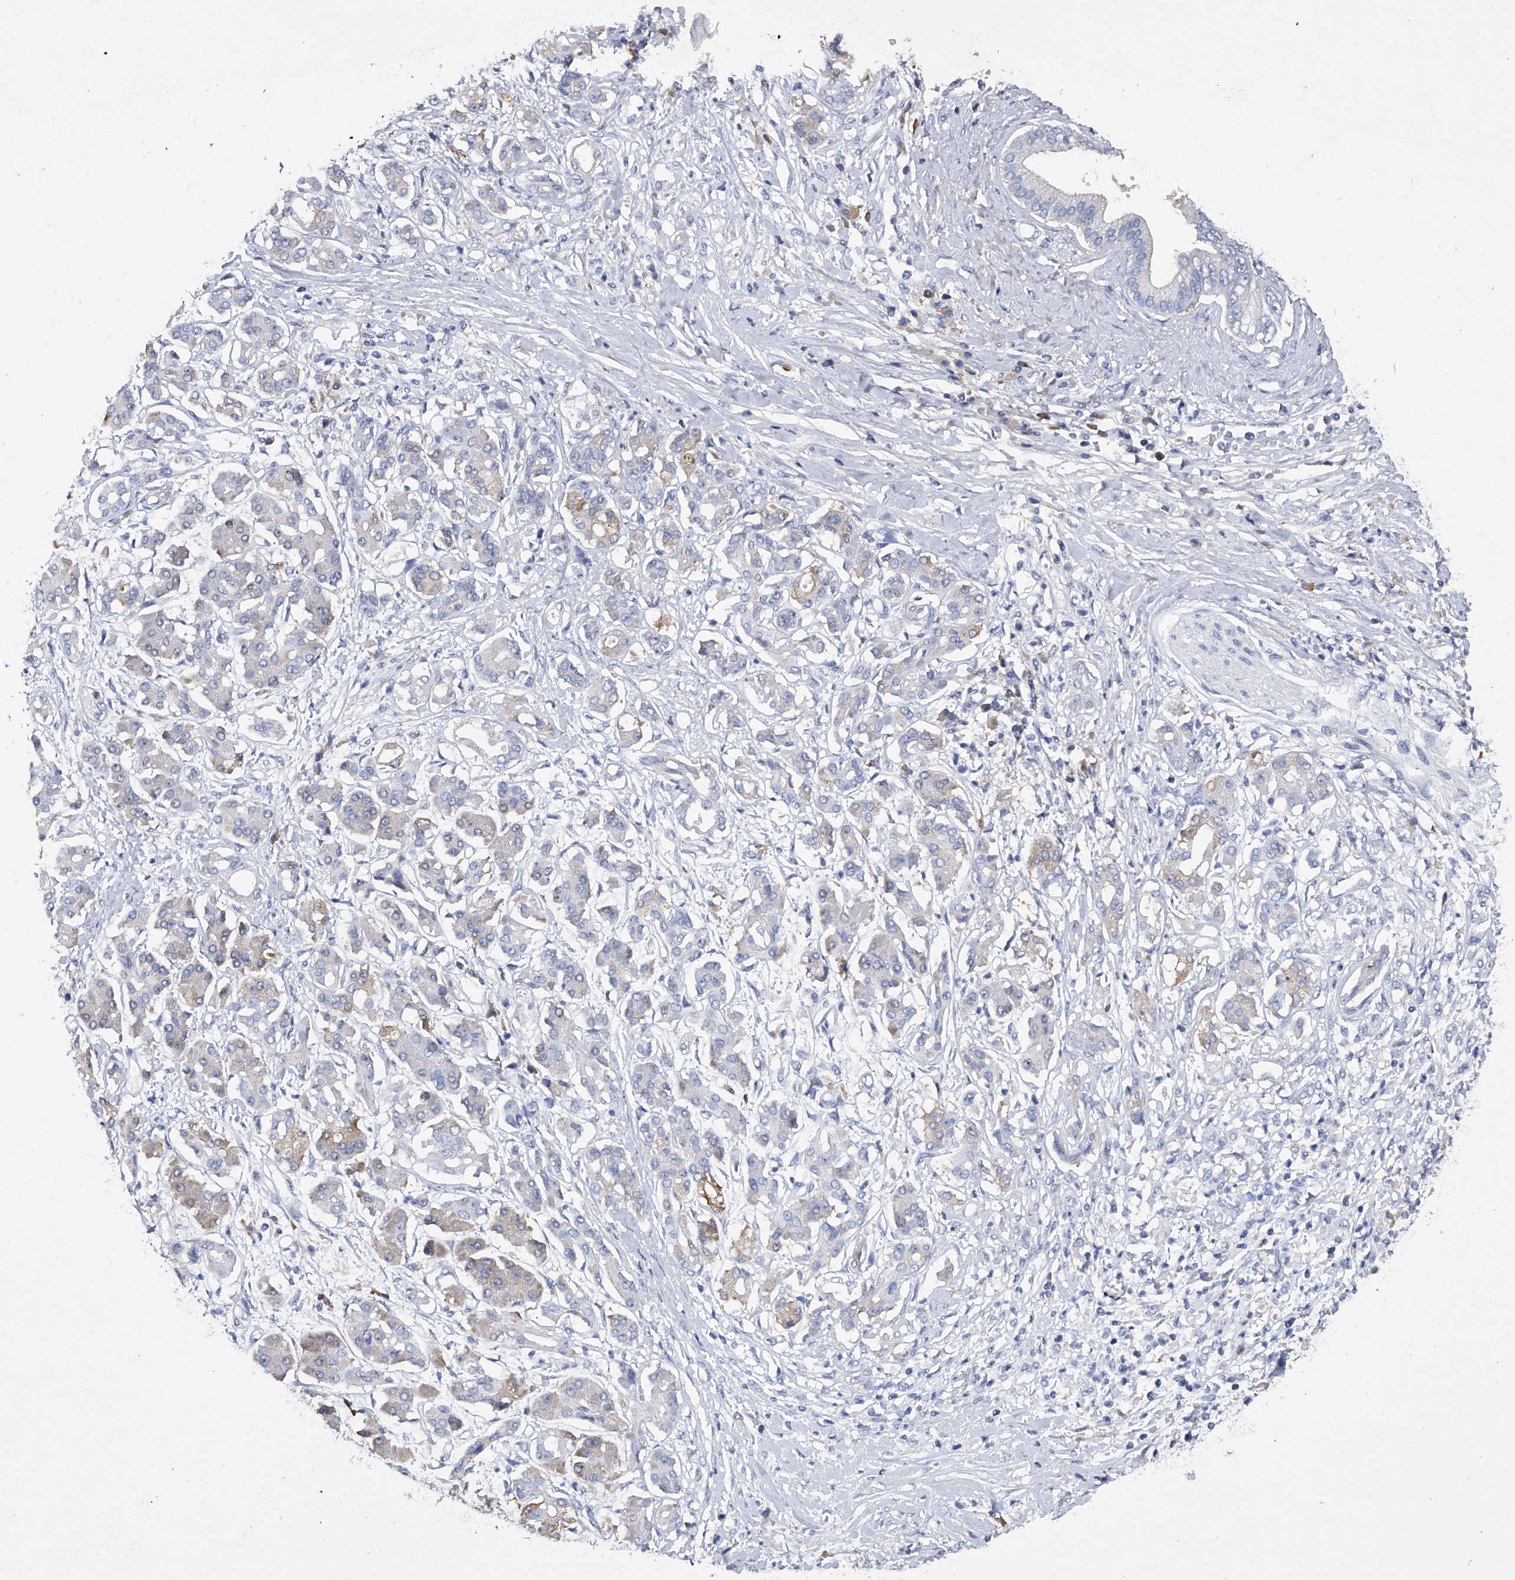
{"staining": {"intensity": "negative", "quantity": "none", "location": "none"}, "tissue": "pancreatic cancer", "cell_type": "Tumor cells", "image_type": "cancer", "snomed": [{"axis": "morphology", "description": "Adenocarcinoma, NOS"}, {"axis": "topography", "description": "Pancreas"}], "caption": "The photomicrograph exhibits no staining of tumor cells in pancreatic cancer (adenocarcinoma).", "gene": "ASNS", "patient": {"sex": "female", "age": 56}}